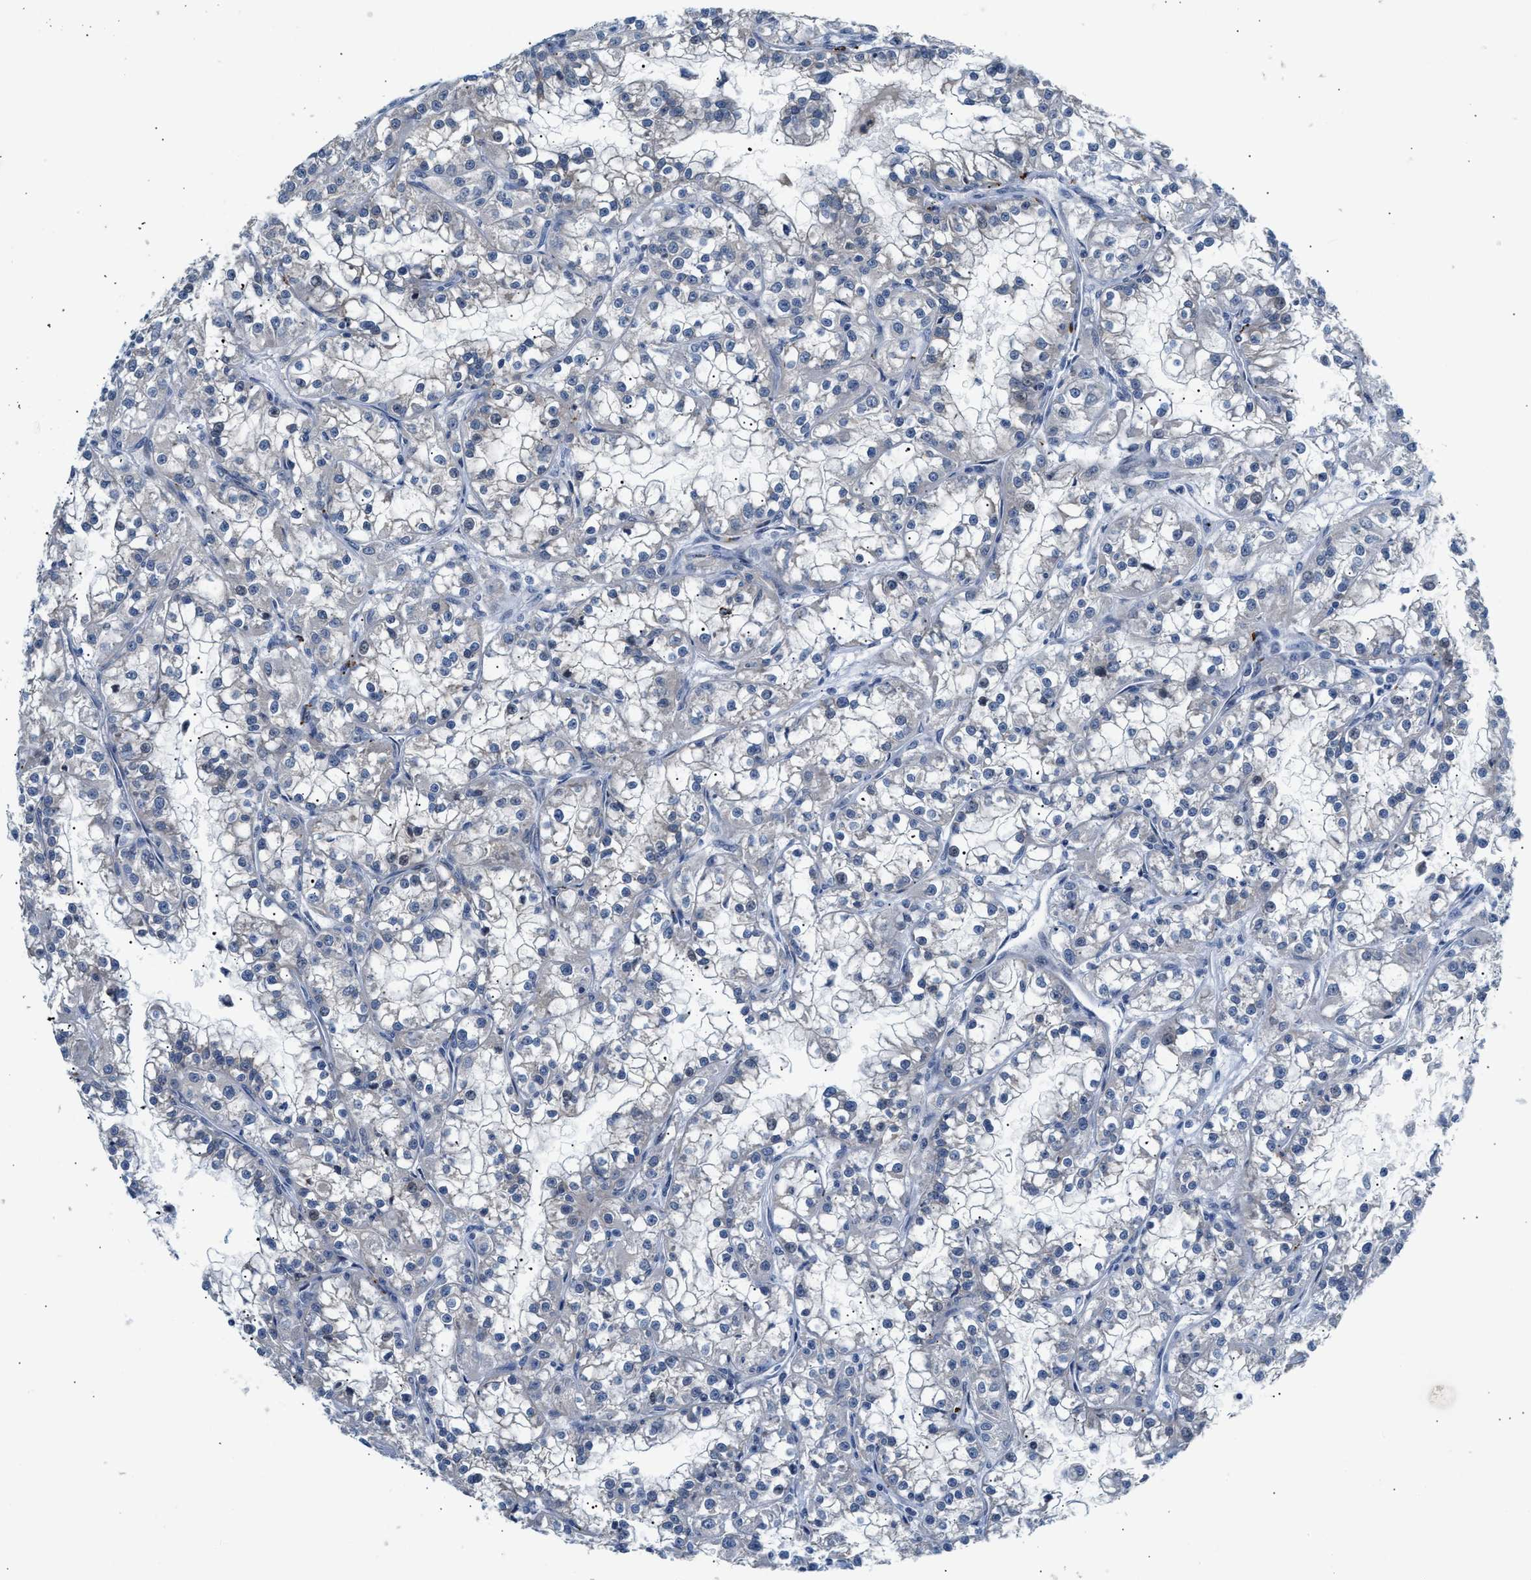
{"staining": {"intensity": "negative", "quantity": "none", "location": "none"}, "tissue": "renal cancer", "cell_type": "Tumor cells", "image_type": "cancer", "snomed": [{"axis": "morphology", "description": "Adenocarcinoma, NOS"}, {"axis": "topography", "description": "Kidney"}], "caption": "The IHC image has no significant positivity in tumor cells of adenocarcinoma (renal) tissue.", "gene": "PPM1H", "patient": {"sex": "female", "age": 52}}